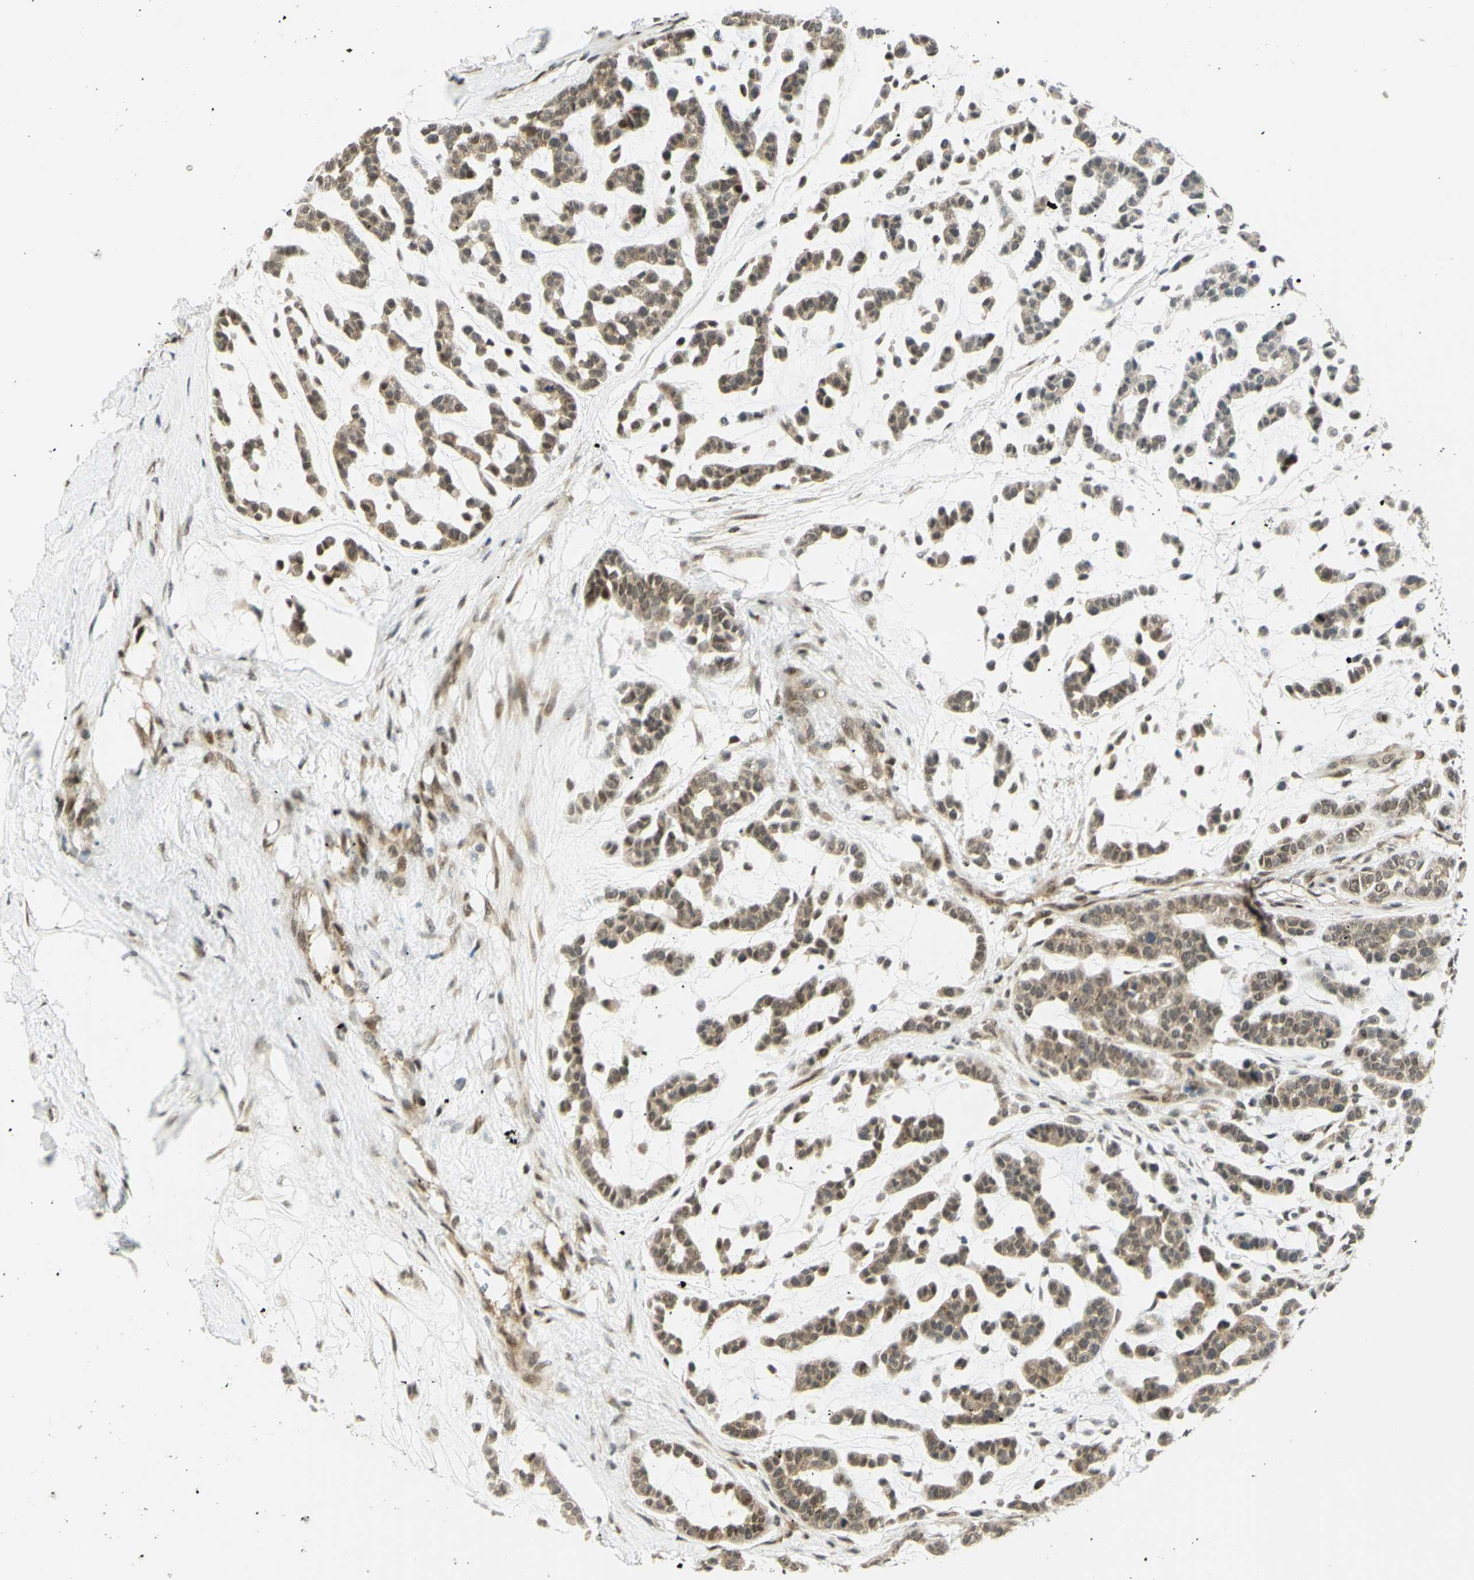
{"staining": {"intensity": "moderate", "quantity": ">75%", "location": "cytoplasmic/membranous,nuclear"}, "tissue": "head and neck cancer", "cell_type": "Tumor cells", "image_type": "cancer", "snomed": [{"axis": "morphology", "description": "Adenocarcinoma, NOS"}, {"axis": "morphology", "description": "Adenoma, NOS"}, {"axis": "topography", "description": "Head-Neck"}], "caption": "About >75% of tumor cells in head and neck cancer (adenoma) display moderate cytoplasmic/membranous and nuclear protein expression as visualized by brown immunohistochemical staining.", "gene": "DDX1", "patient": {"sex": "female", "age": 55}}